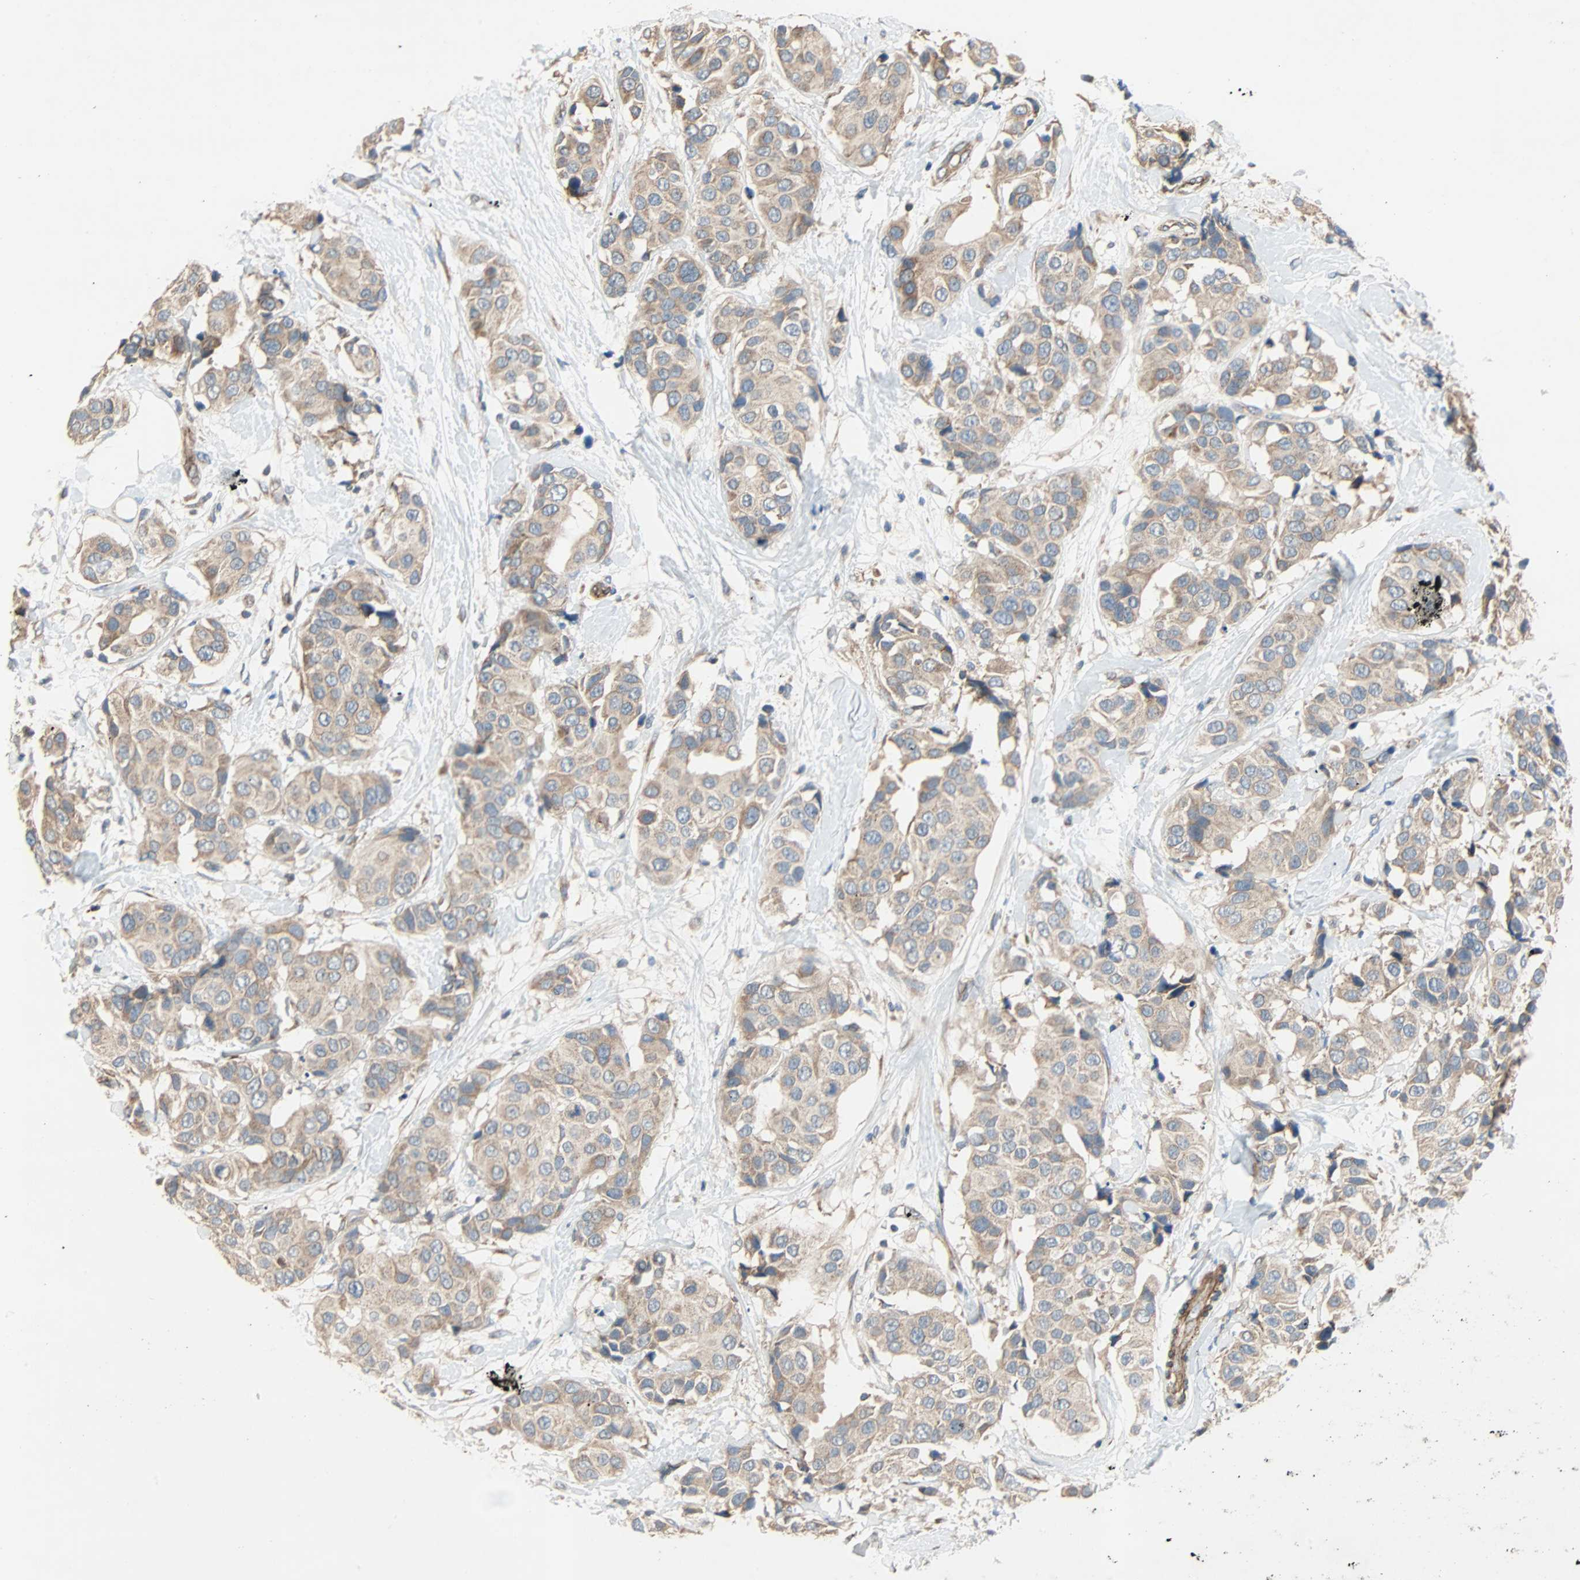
{"staining": {"intensity": "weak", "quantity": ">75%", "location": "cytoplasmic/membranous"}, "tissue": "breast cancer", "cell_type": "Tumor cells", "image_type": "cancer", "snomed": [{"axis": "morphology", "description": "Normal tissue, NOS"}, {"axis": "morphology", "description": "Duct carcinoma"}, {"axis": "topography", "description": "Breast"}], "caption": "A photomicrograph showing weak cytoplasmic/membranous staining in approximately >75% of tumor cells in breast cancer, as visualized by brown immunohistochemical staining.", "gene": "XYLT1", "patient": {"sex": "female", "age": 39}}